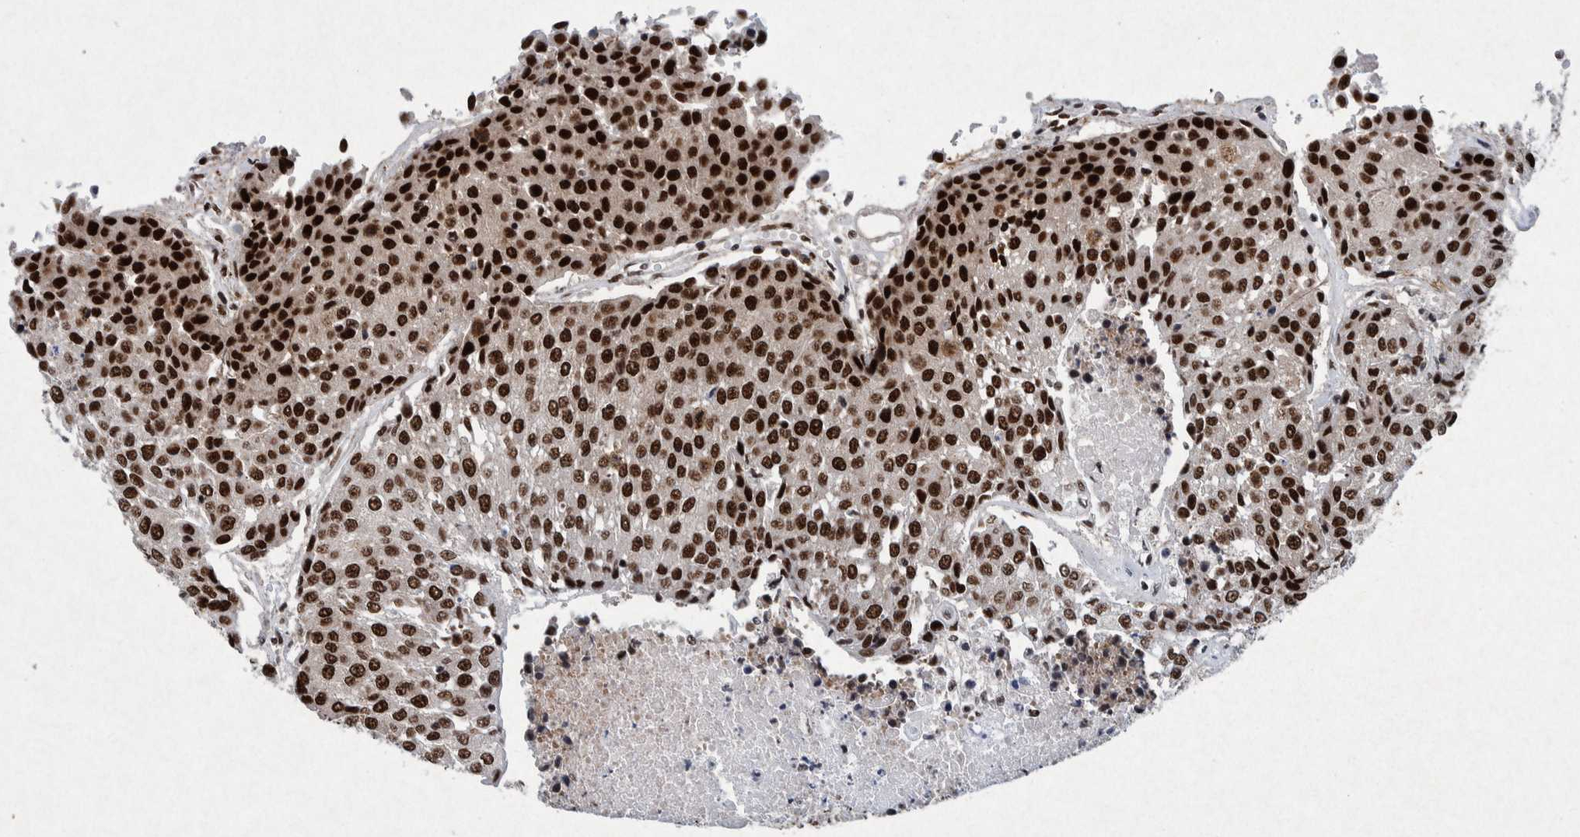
{"staining": {"intensity": "strong", "quantity": ">75%", "location": "nuclear"}, "tissue": "urothelial cancer", "cell_type": "Tumor cells", "image_type": "cancer", "snomed": [{"axis": "morphology", "description": "Urothelial carcinoma, High grade"}, {"axis": "topography", "description": "Urinary bladder"}], "caption": "Immunohistochemistry of high-grade urothelial carcinoma demonstrates high levels of strong nuclear positivity in approximately >75% of tumor cells.", "gene": "TAF10", "patient": {"sex": "female", "age": 85}}